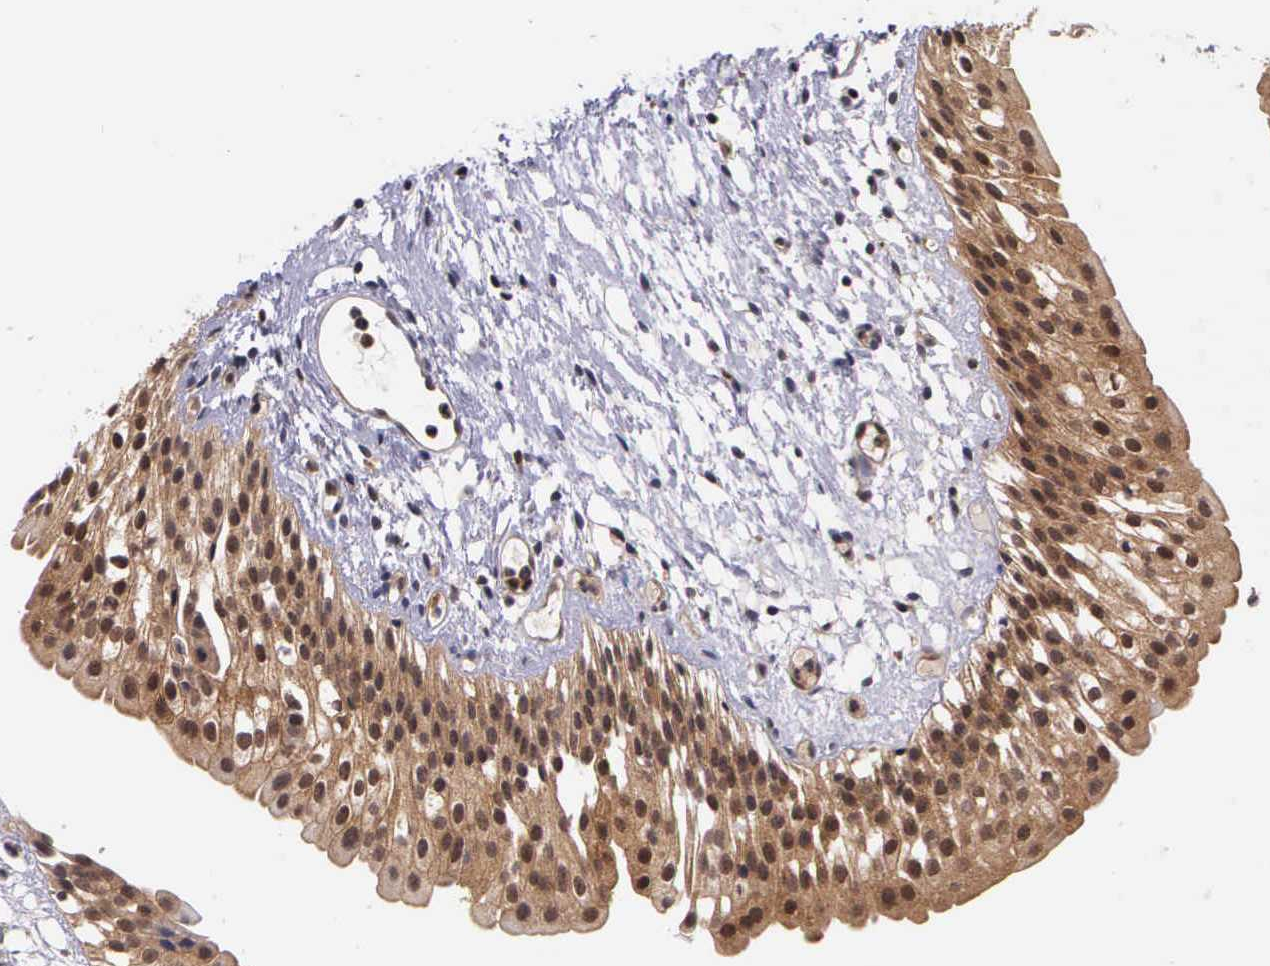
{"staining": {"intensity": "moderate", "quantity": ">75%", "location": "cytoplasmic/membranous"}, "tissue": "urinary bladder", "cell_type": "Urothelial cells", "image_type": "normal", "snomed": [{"axis": "morphology", "description": "Normal tissue, NOS"}, {"axis": "topography", "description": "Urinary bladder"}], "caption": "Immunohistochemical staining of normal urinary bladder displays medium levels of moderate cytoplasmic/membranous positivity in approximately >75% of urothelial cells. The staining is performed using DAB (3,3'-diaminobenzidine) brown chromogen to label protein expression. The nuclei are counter-stained blue using hematoxylin.", "gene": "IGBP1P2", "patient": {"sex": "male", "age": 48}}